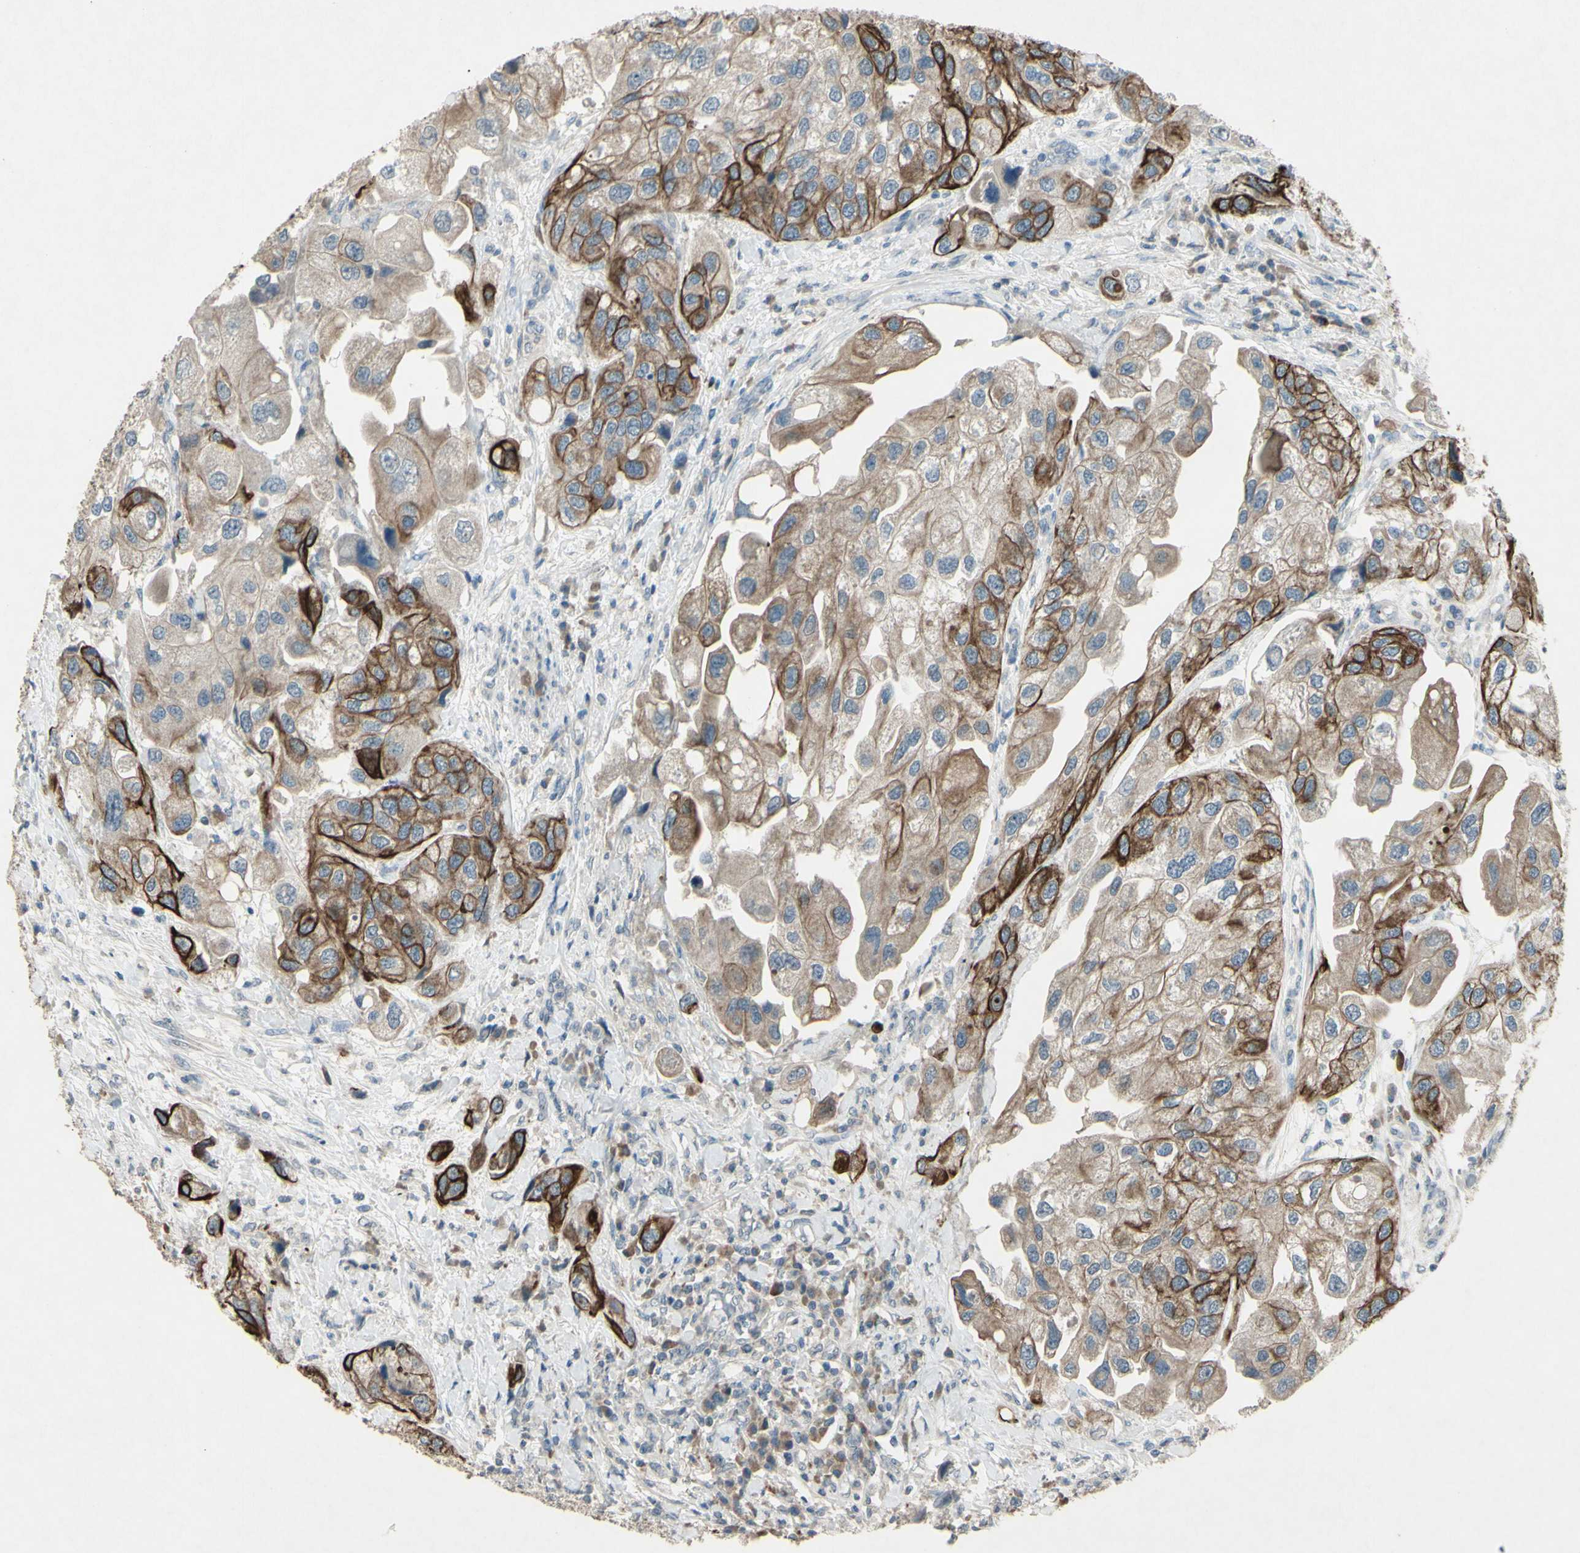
{"staining": {"intensity": "strong", "quantity": ">75%", "location": "cytoplasmic/membranous"}, "tissue": "urothelial cancer", "cell_type": "Tumor cells", "image_type": "cancer", "snomed": [{"axis": "morphology", "description": "Urothelial carcinoma, High grade"}, {"axis": "topography", "description": "Urinary bladder"}], "caption": "DAB immunohistochemical staining of human urothelial cancer displays strong cytoplasmic/membranous protein expression in approximately >75% of tumor cells.", "gene": "TIMM21", "patient": {"sex": "female", "age": 64}}